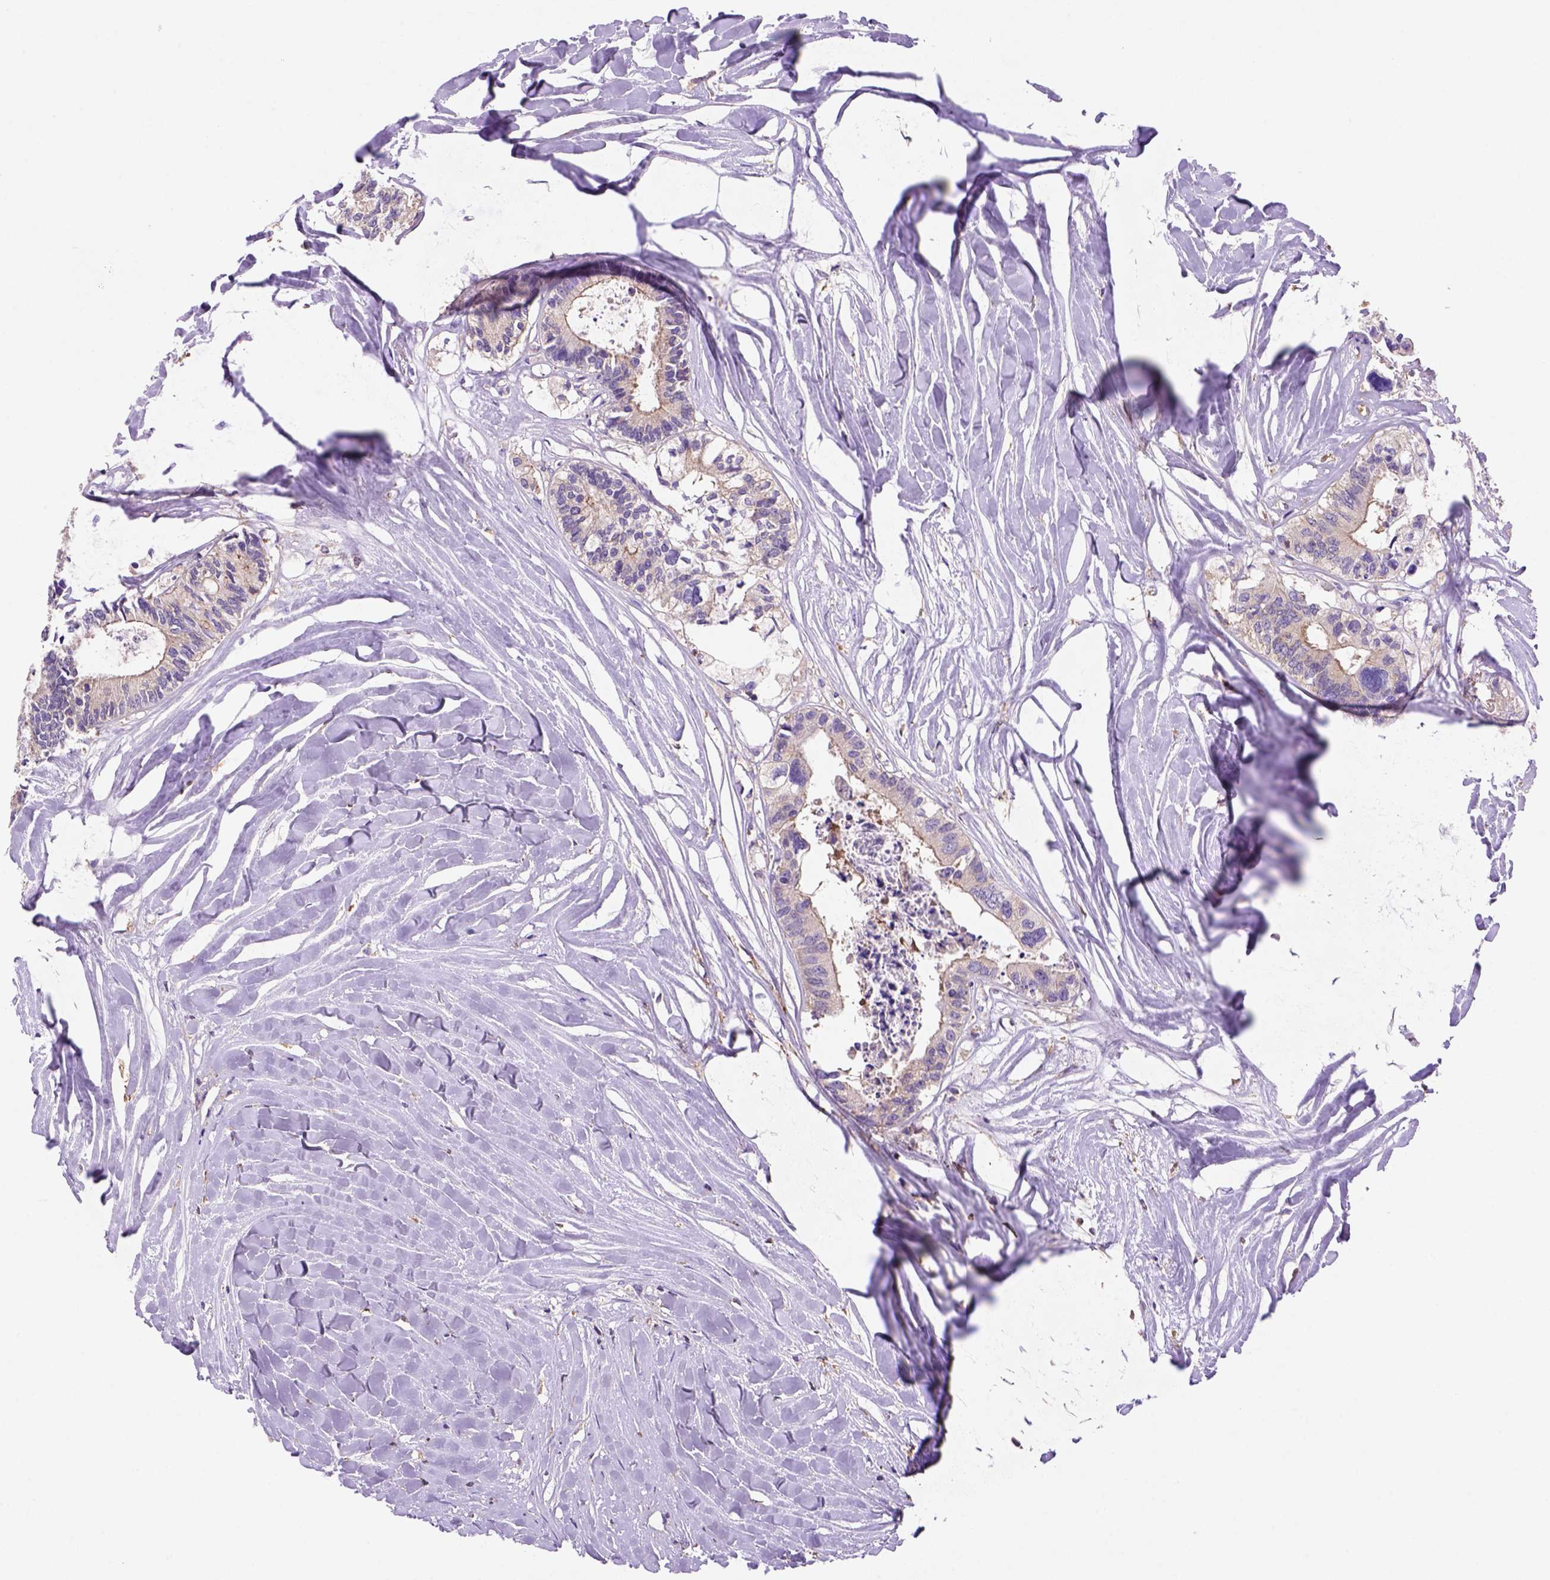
{"staining": {"intensity": "negative", "quantity": "none", "location": "none"}, "tissue": "colorectal cancer", "cell_type": "Tumor cells", "image_type": "cancer", "snomed": [{"axis": "morphology", "description": "Adenocarcinoma, NOS"}, {"axis": "topography", "description": "Colon"}, {"axis": "topography", "description": "Rectum"}], "caption": "High power microscopy micrograph of an IHC photomicrograph of adenocarcinoma (colorectal), revealing no significant expression in tumor cells.", "gene": "INPP5D", "patient": {"sex": "male", "age": 57}}